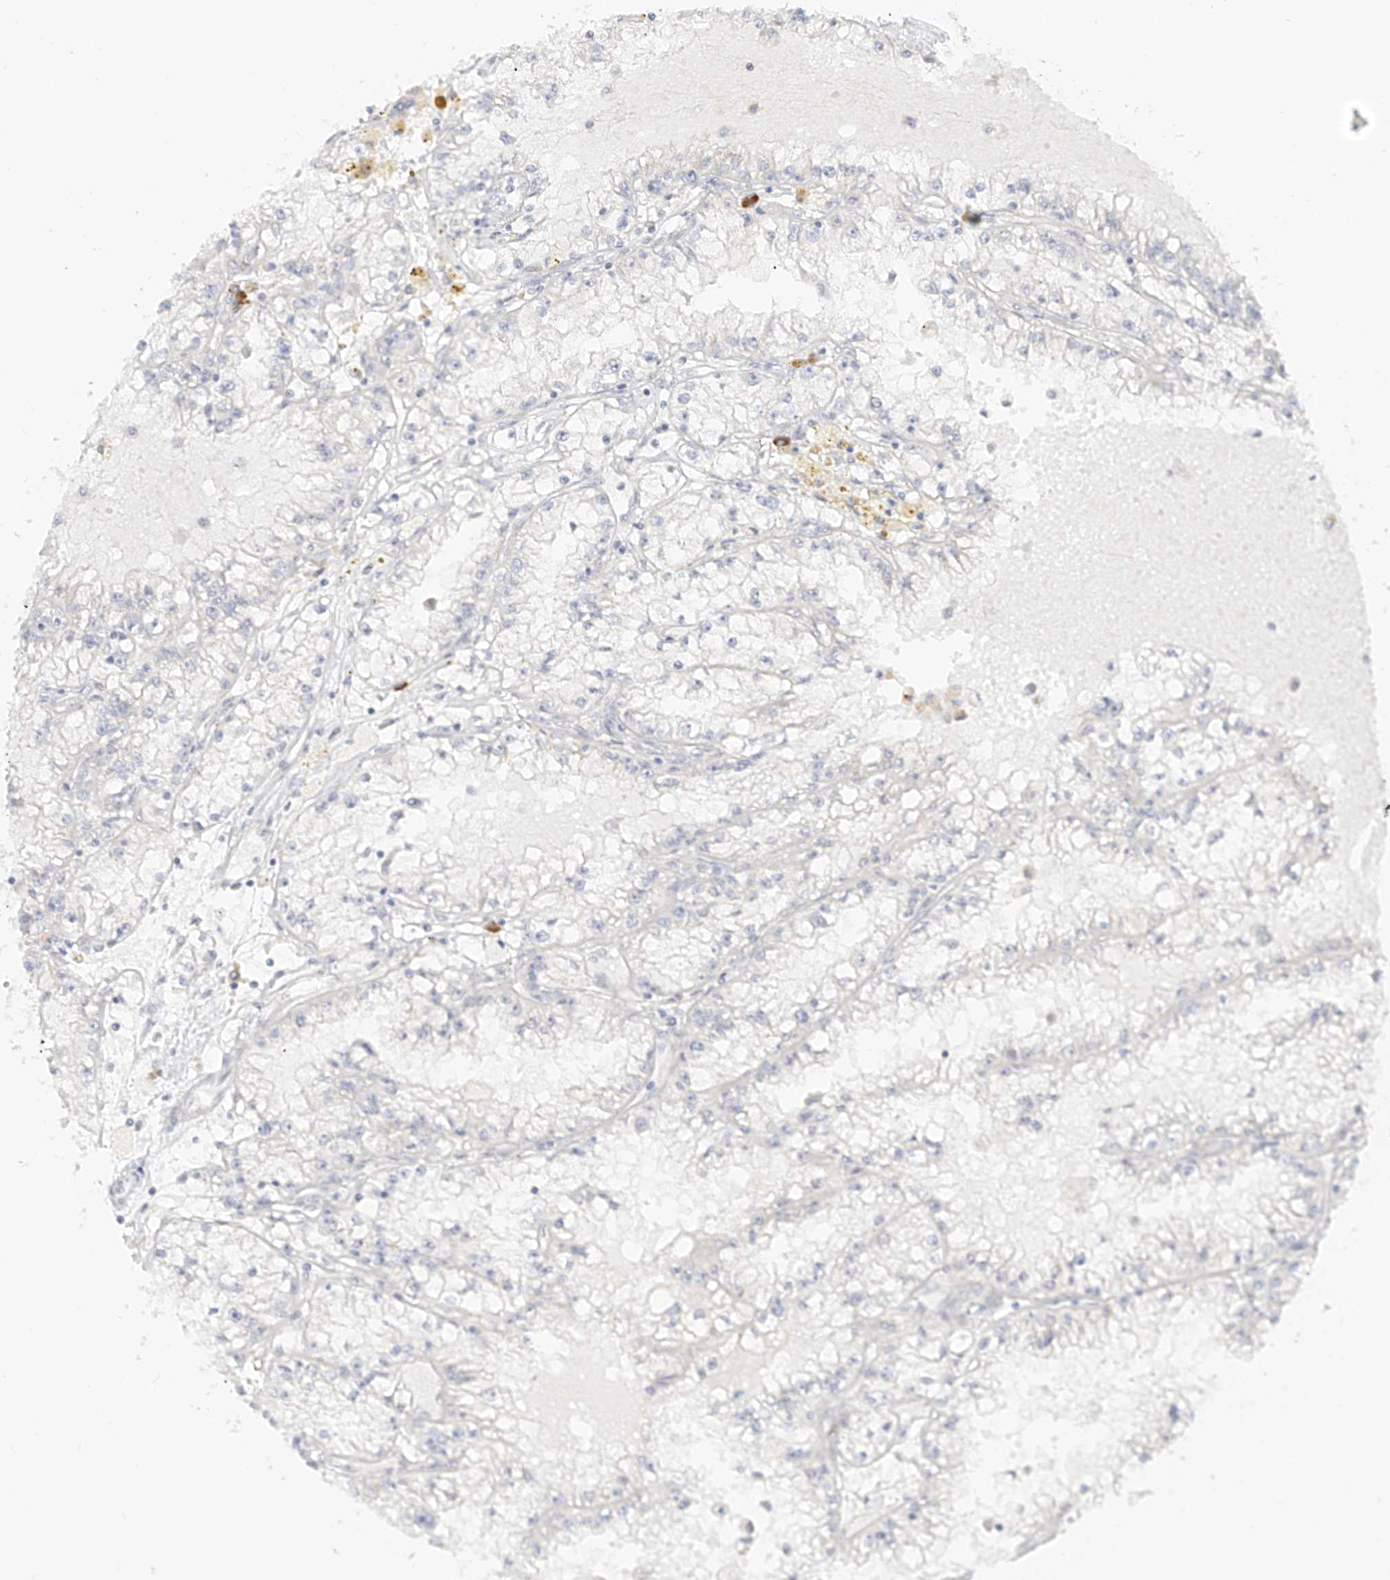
{"staining": {"intensity": "negative", "quantity": "none", "location": "none"}, "tissue": "renal cancer", "cell_type": "Tumor cells", "image_type": "cancer", "snomed": [{"axis": "morphology", "description": "Adenocarcinoma, NOS"}, {"axis": "topography", "description": "Kidney"}], "caption": "Tumor cells show no significant protein positivity in adenocarcinoma (renal).", "gene": "BSDC1", "patient": {"sex": "male", "age": 56}}